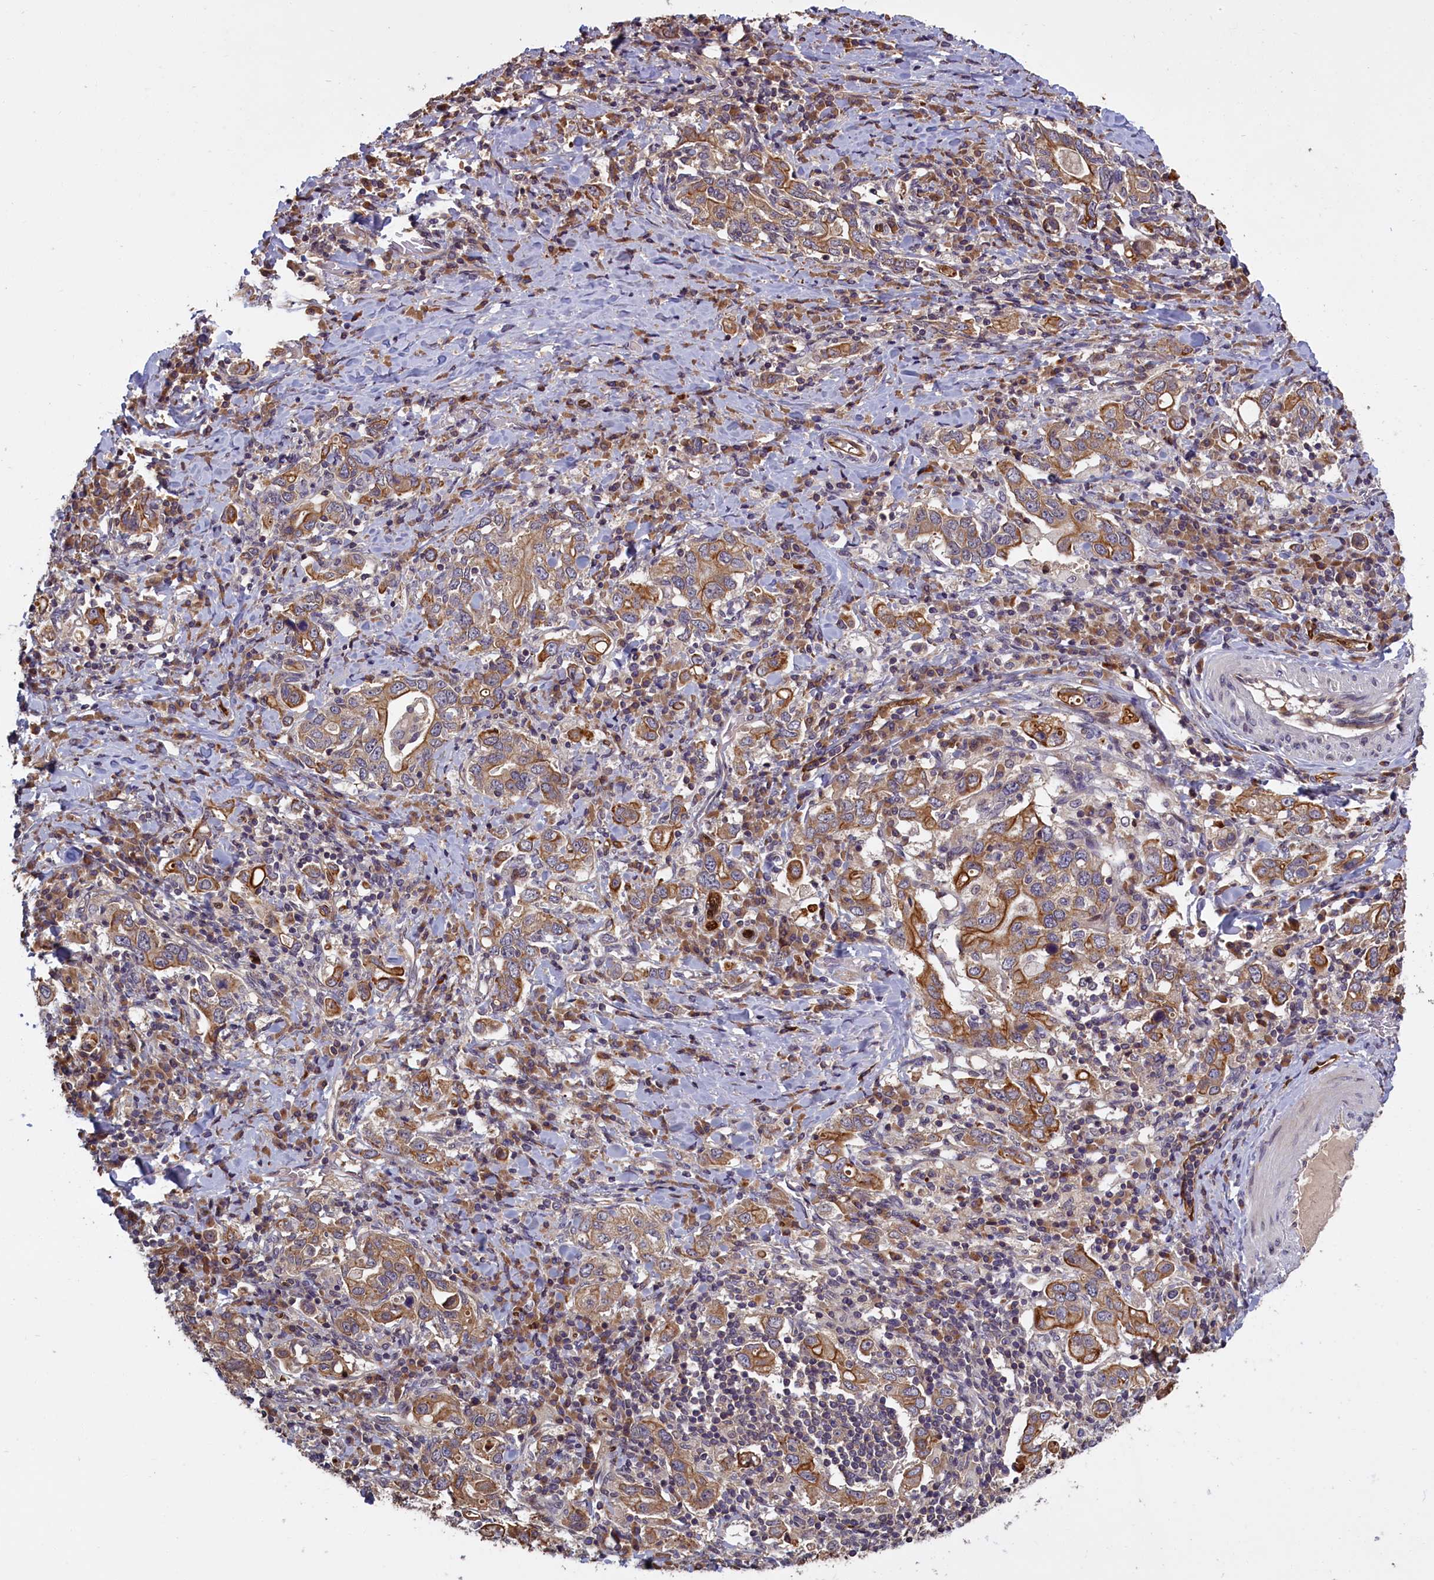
{"staining": {"intensity": "moderate", "quantity": ">75%", "location": "cytoplasmic/membranous"}, "tissue": "stomach cancer", "cell_type": "Tumor cells", "image_type": "cancer", "snomed": [{"axis": "morphology", "description": "Adenocarcinoma, NOS"}, {"axis": "topography", "description": "Stomach, upper"}, {"axis": "topography", "description": "Stomach"}], "caption": "Moderate cytoplasmic/membranous protein expression is appreciated in approximately >75% of tumor cells in stomach cancer (adenocarcinoma).", "gene": "DENND1B", "patient": {"sex": "male", "age": 62}}